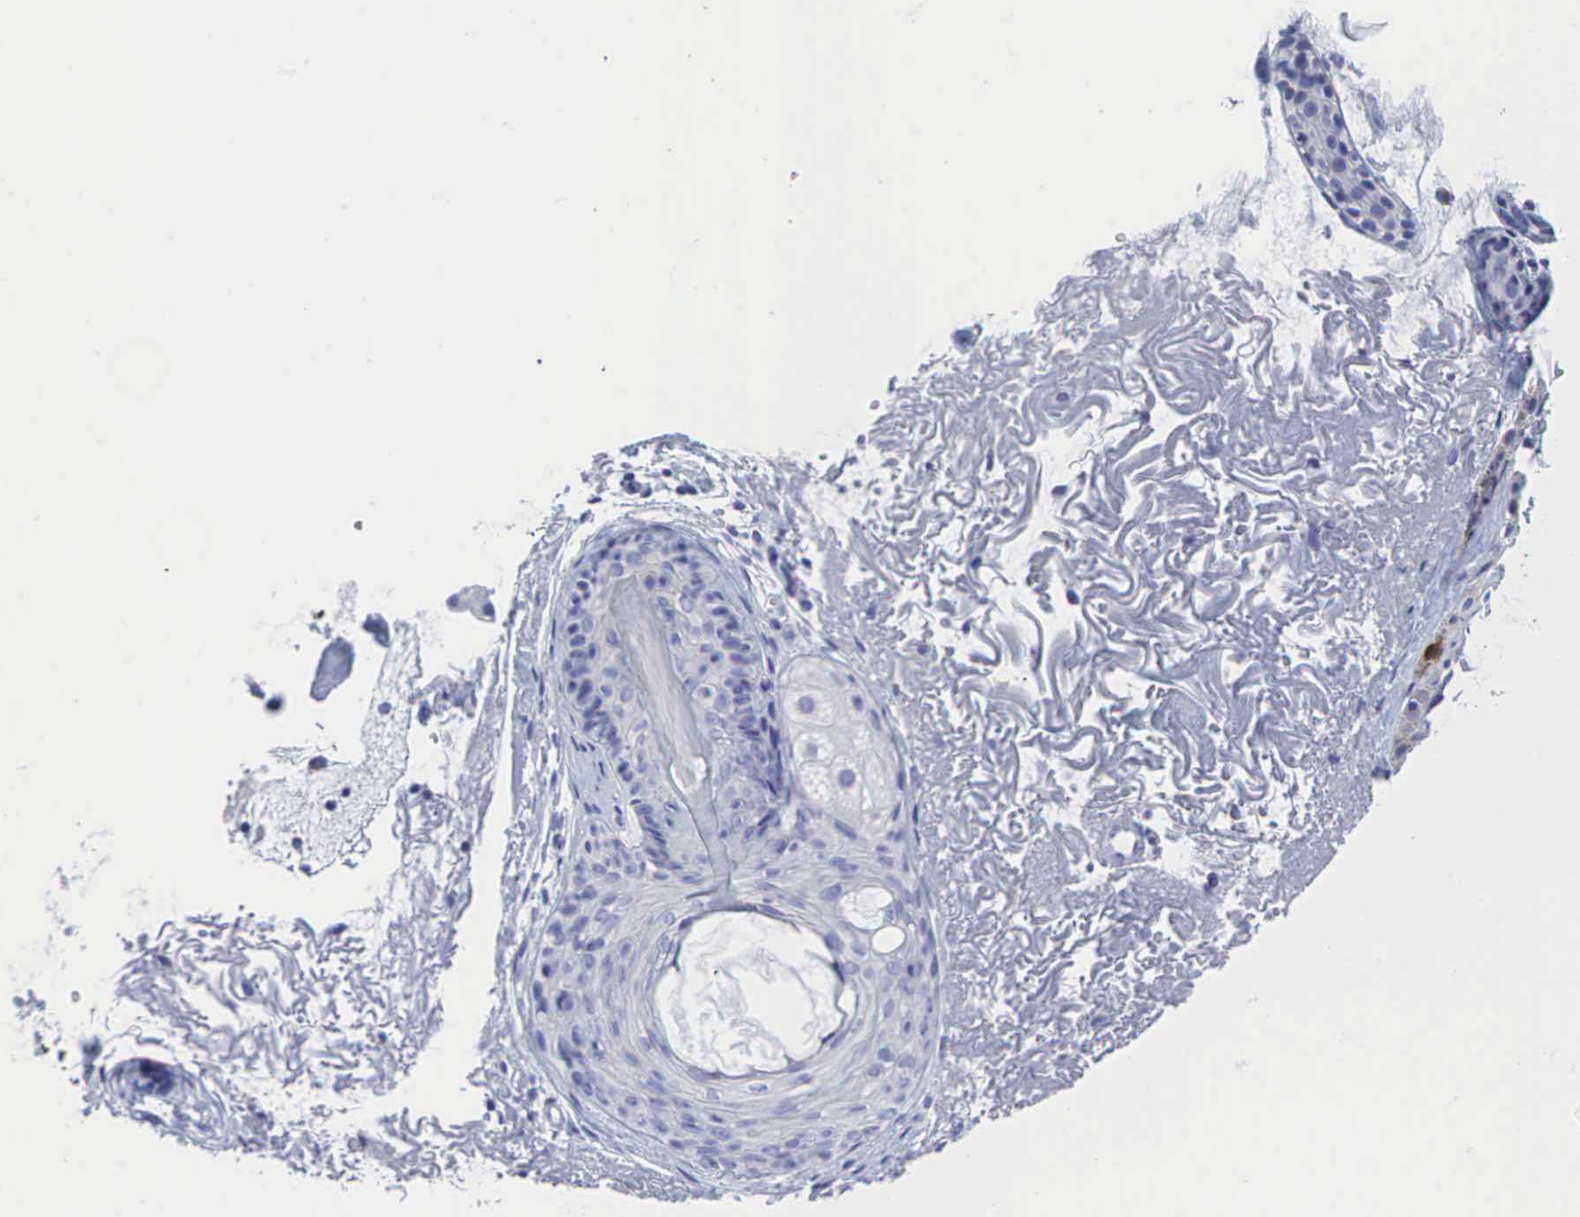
{"staining": {"intensity": "negative", "quantity": "none", "location": "none"}, "tissue": "skin", "cell_type": "Fibroblasts", "image_type": "normal", "snomed": [{"axis": "morphology", "description": "Normal tissue, NOS"}, {"axis": "topography", "description": "Skin"}], "caption": "Fibroblasts are negative for brown protein staining in unremarkable skin. Brightfield microscopy of IHC stained with DAB (brown) and hematoxylin (blue), captured at high magnification.", "gene": "TNFRSF8", "patient": {"sex": "female", "age": 90}}